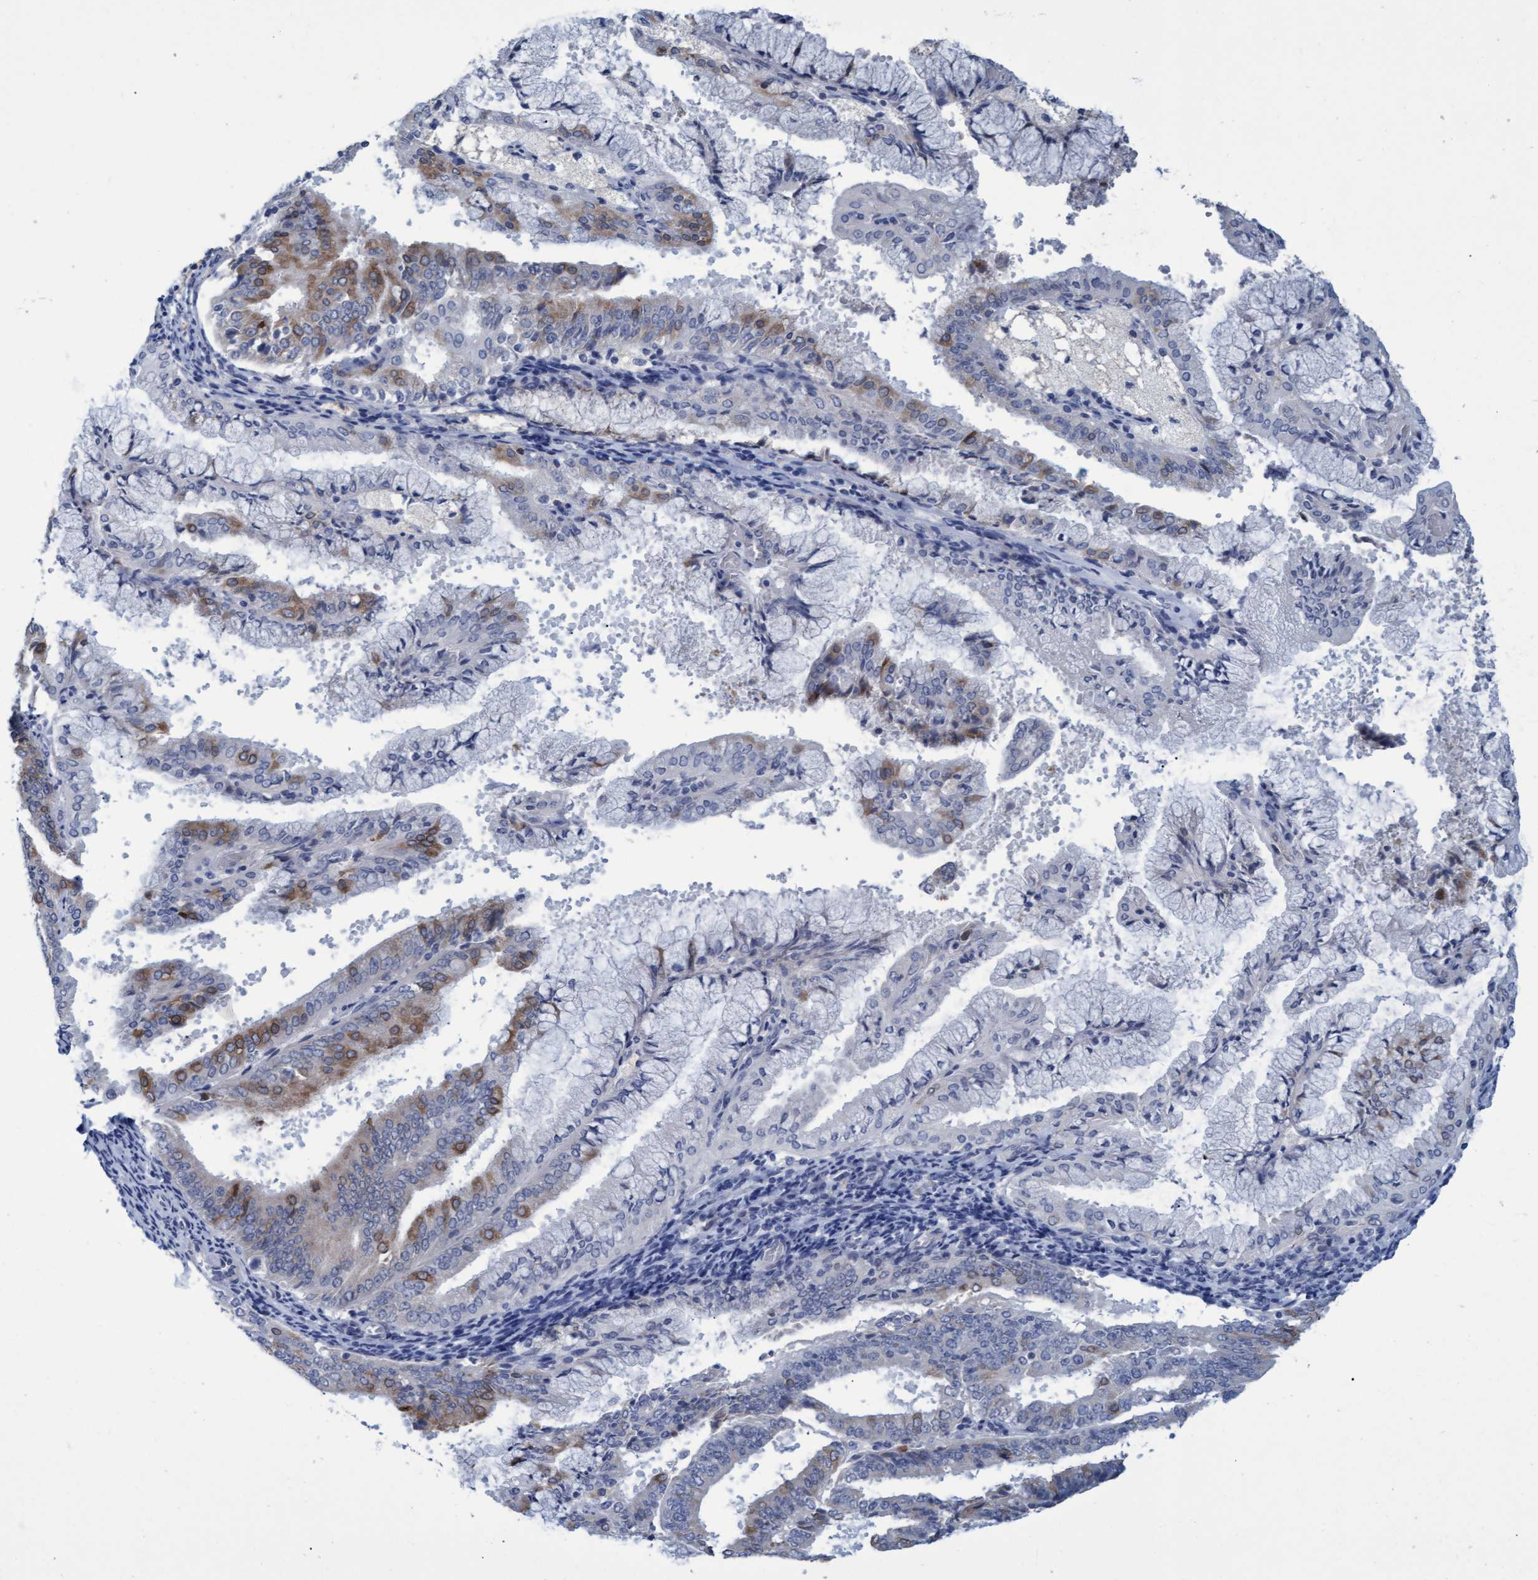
{"staining": {"intensity": "moderate", "quantity": "<25%", "location": "cytoplasmic/membranous"}, "tissue": "endometrial cancer", "cell_type": "Tumor cells", "image_type": "cancer", "snomed": [{"axis": "morphology", "description": "Adenocarcinoma, NOS"}, {"axis": "topography", "description": "Endometrium"}], "caption": "A brown stain shows moderate cytoplasmic/membranous staining of a protein in human endometrial cancer tumor cells. The protein is shown in brown color, while the nuclei are stained blue.", "gene": "SSTR3", "patient": {"sex": "female", "age": 63}}